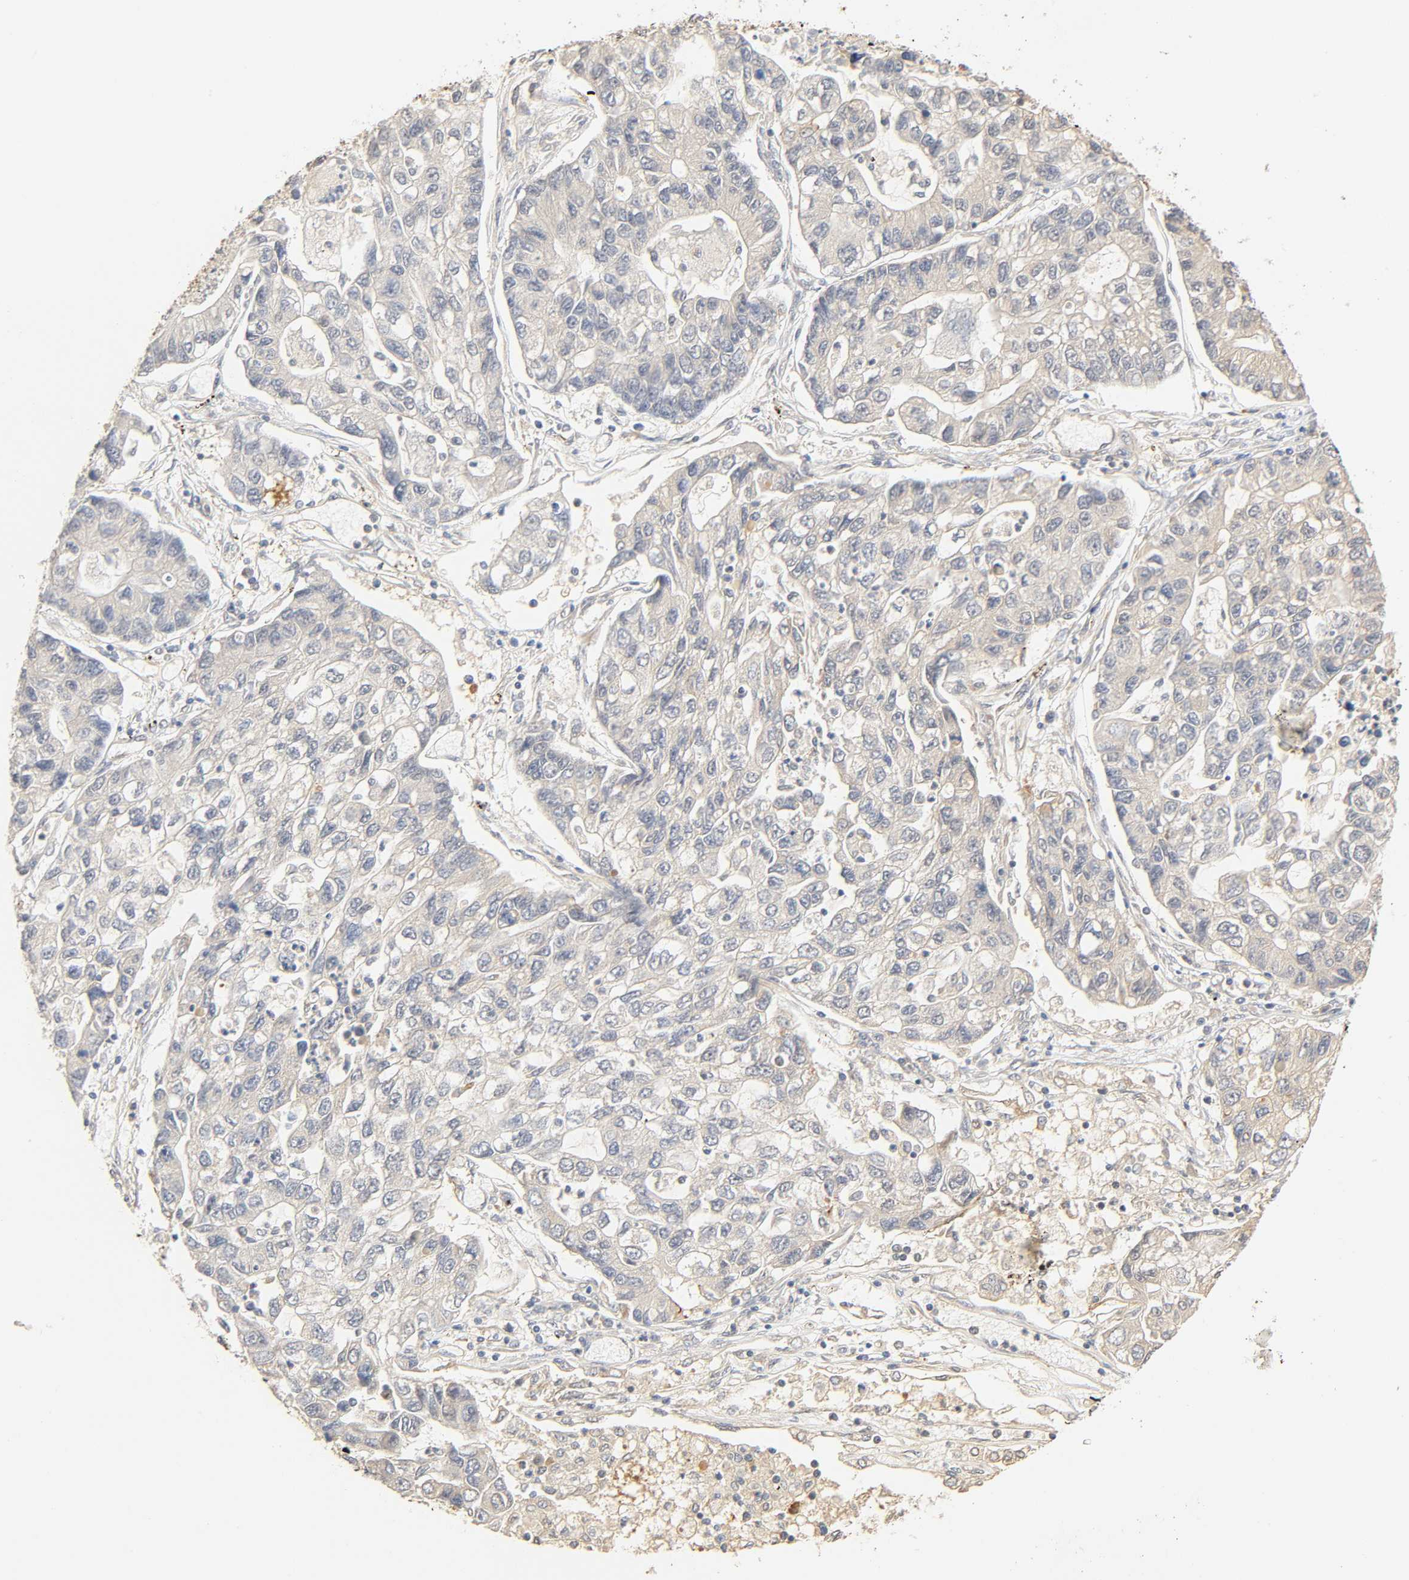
{"staining": {"intensity": "negative", "quantity": "none", "location": "none"}, "tissue": "lung cancer", "cell_type": "Tumor cells", "image_type": "cancer", "snomed": [{"axis": "morphology", "description": "Adenocarcinoma, NOS"}, {"axis": "topography", "description": "Lung"}], "caption": "Tumor cells are negative for protein expression in human lung cancer (adenocarcinoma).", "gene": "CACNA1G", "patient": {"sex": "female", "age": 51}}